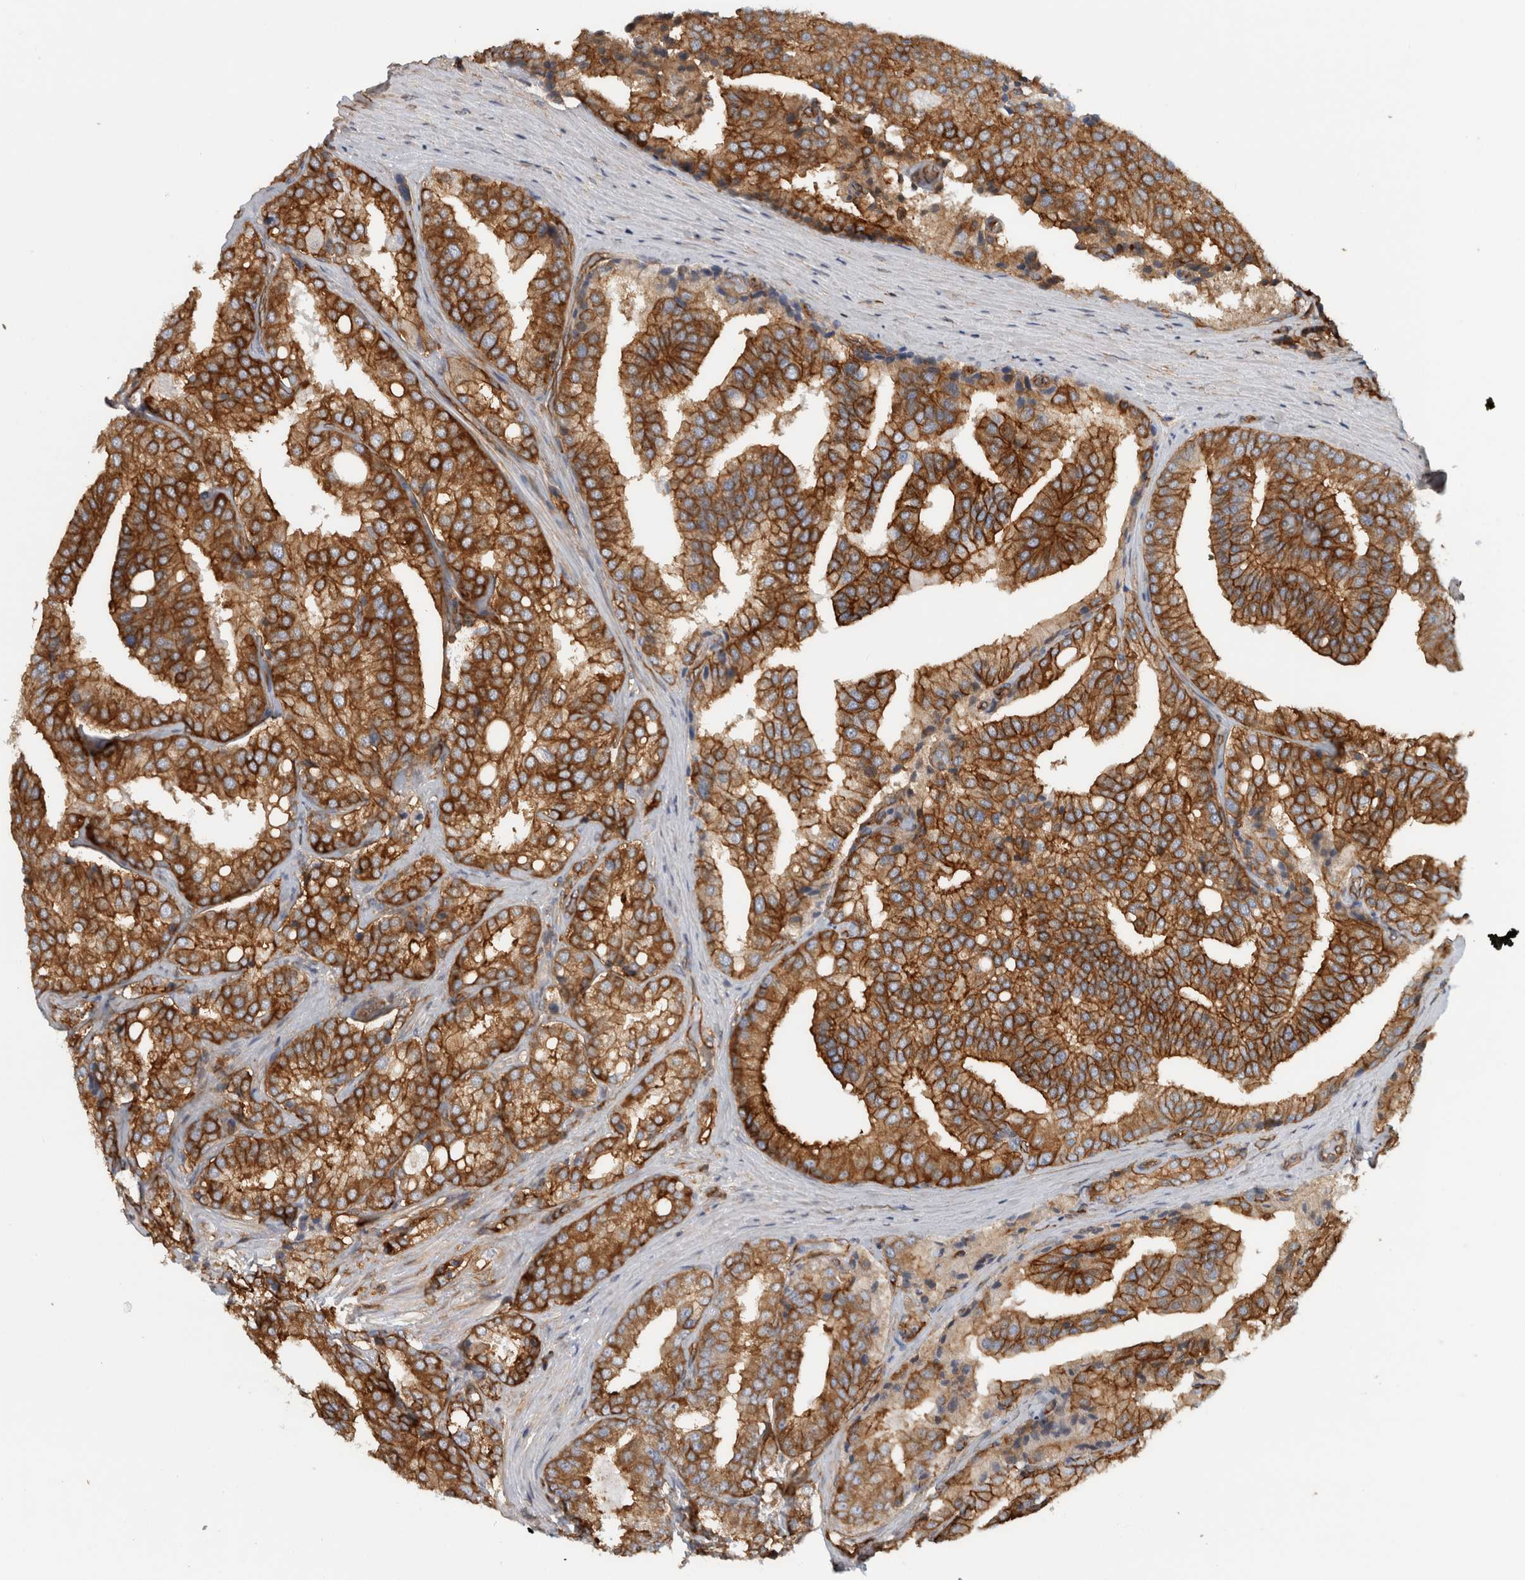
{"staining": {"intensity": "strong", "quantity": ">75%", "location": "cytoplasmic/membranous"}, "tissue": "prostate cancer", "cell_type": "Tumor cells", "image_type": "cancer", "snomed": [{"axis": "morphology", "description": "Adenocarcinoma, High grade"}, {"axis": "topography", "description": "Prostate"}], "caption": "High-magnification brightfield microscopy of high-grade adenocarcinoma (prostate) stained with DAB (3,3'-diaminobenzidine) (brown) and counterstained with hematoxylin (blue). tumor cells exhibit strong cytoplasmic/membranous expression is seen in about>75% of cells.", "gene": "AHNAK", "patient": {"sex": "male", "age": 50}}